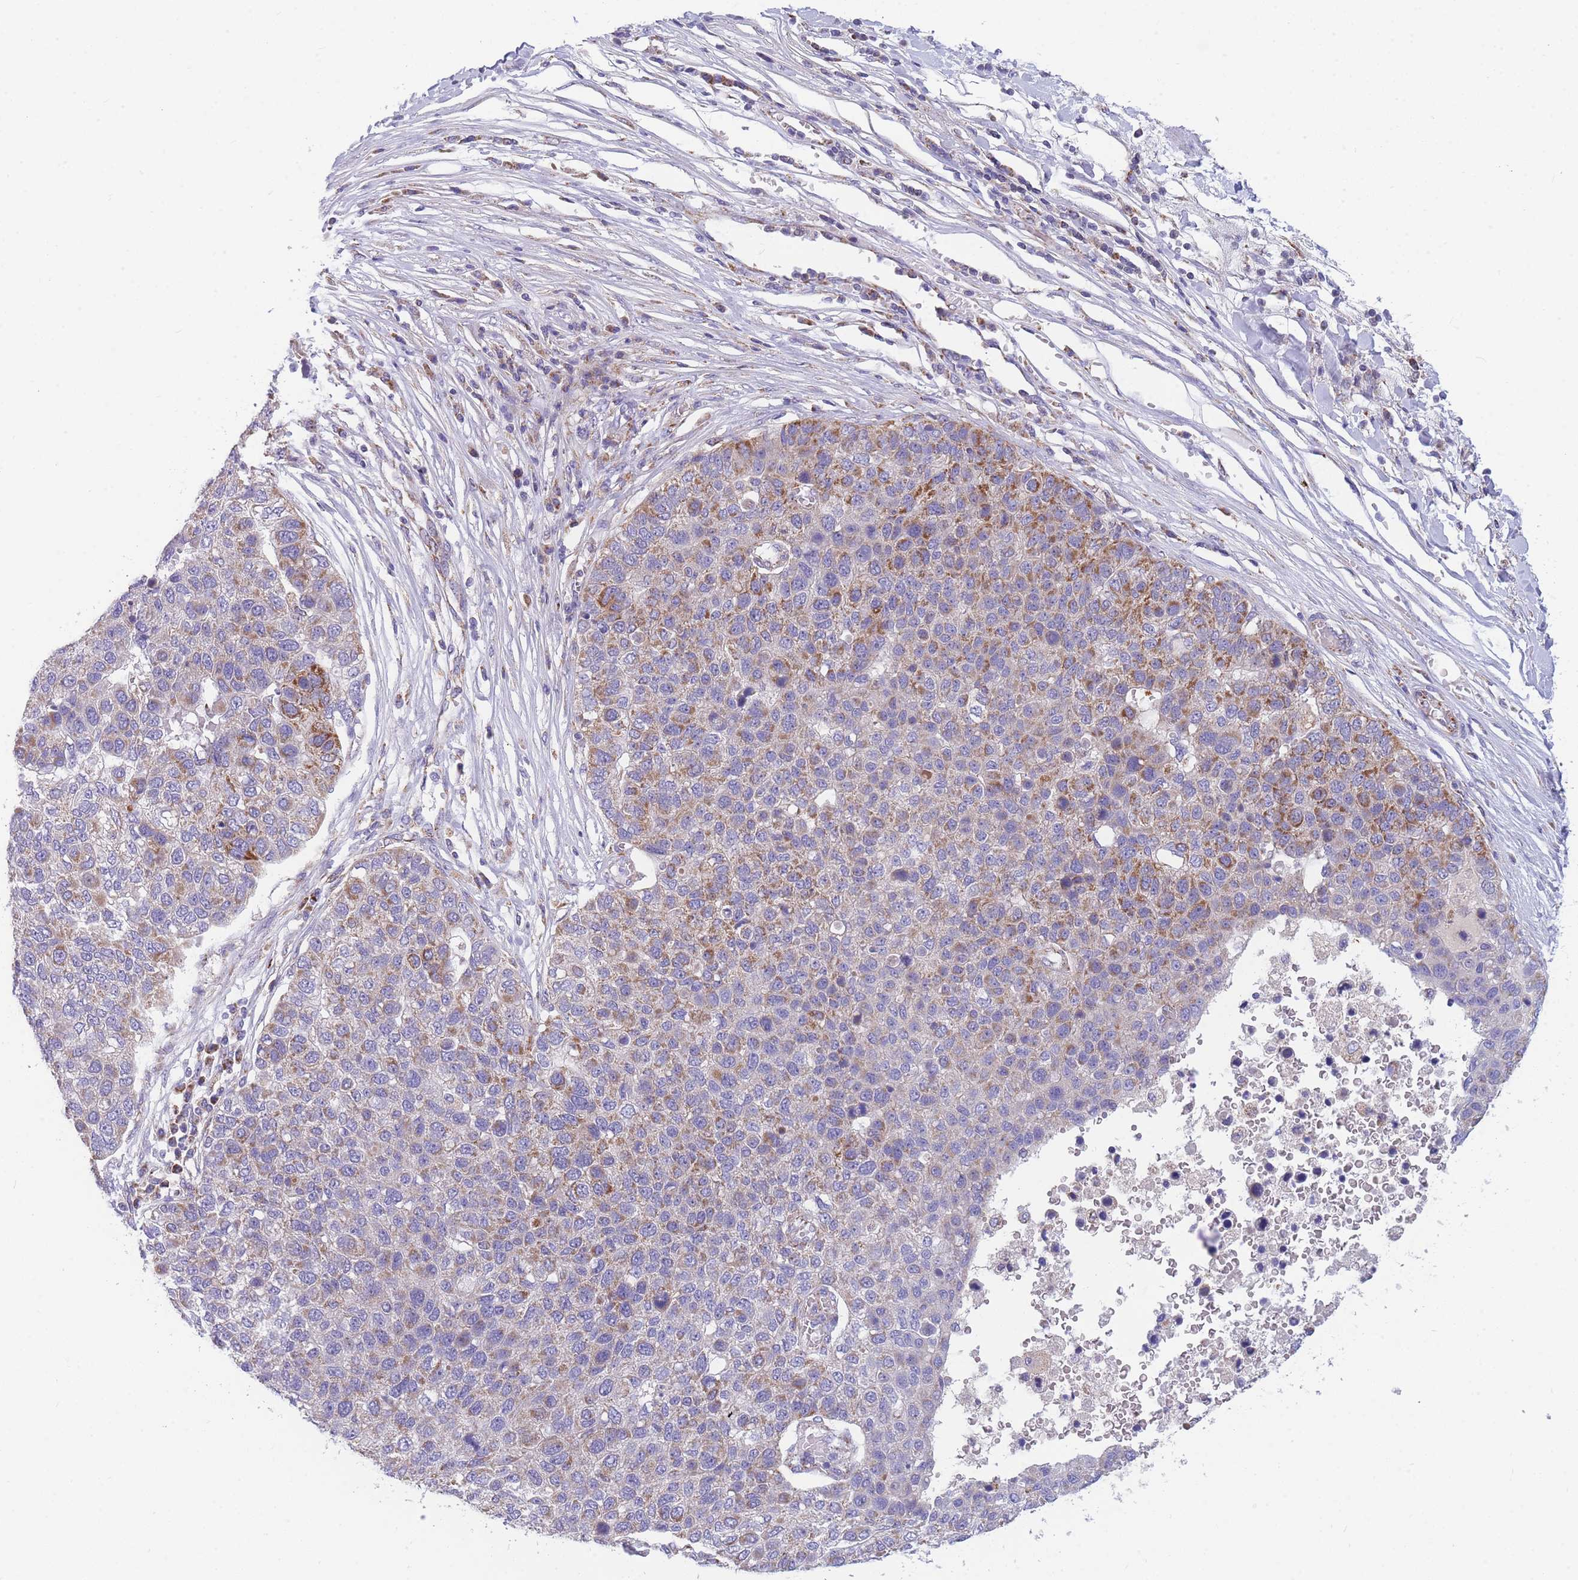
{"staining": {"intensity": "moderate", "quantity": "<25%", "location": "cytoplasmic/membranous"}, "tissue": "pancreatic cancer", "cell_type": "Tumor cells", "image_type": "cancer", "snomed": [{"axis": "morphology", "description": "Adenocarcinoma, NOS"}, {"axis": "topography", "description": "Pancreas"}], "caption": "High-power microscopy captured an IHC image of adenocarcinoma (pancreatic), revealing moderate cytoplasmic/membranous expression in about <25% of tumor cells.", "gene": "MRPS11", "patient": {"sex": "female", "age": 61}}